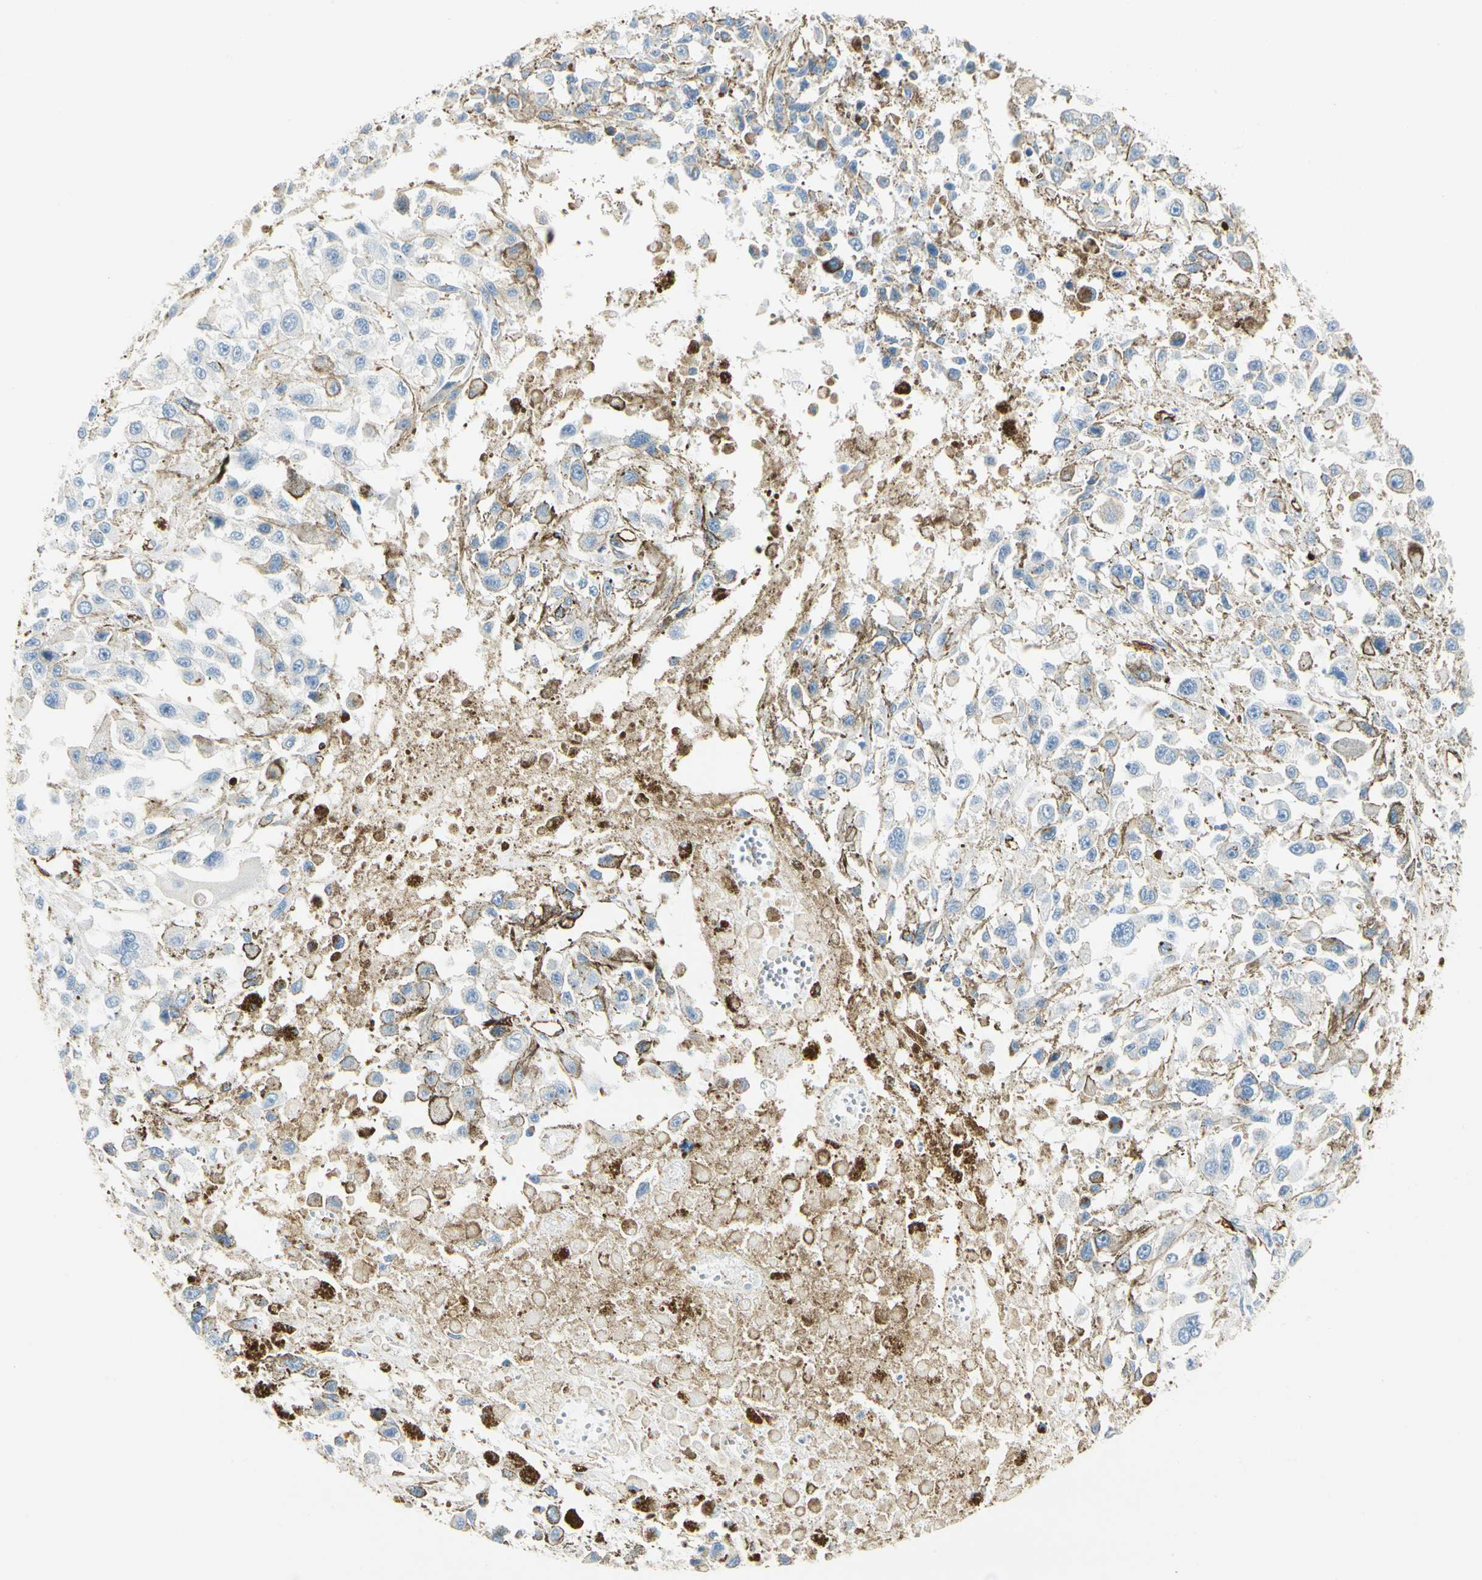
{"staining": {"intensity": "weak", "quantity": "25%-75%", "location": "cytoplasmic/membranous"}, "tissue": "melanoma", "cell_type": "Tumor cells", "image_type": "cancer", "snomed": [{"axis": "morphology", "description": "Malignant melanoma, Metastatic site"}, {"axis": "topography", "description": "Lymph node"}], "caption": "Melanoma stained with a protein marker demonstrates weak staining in tumor cells.", "gene": "VPS9D1", "patient": {"sex": "male", "age": 59}}